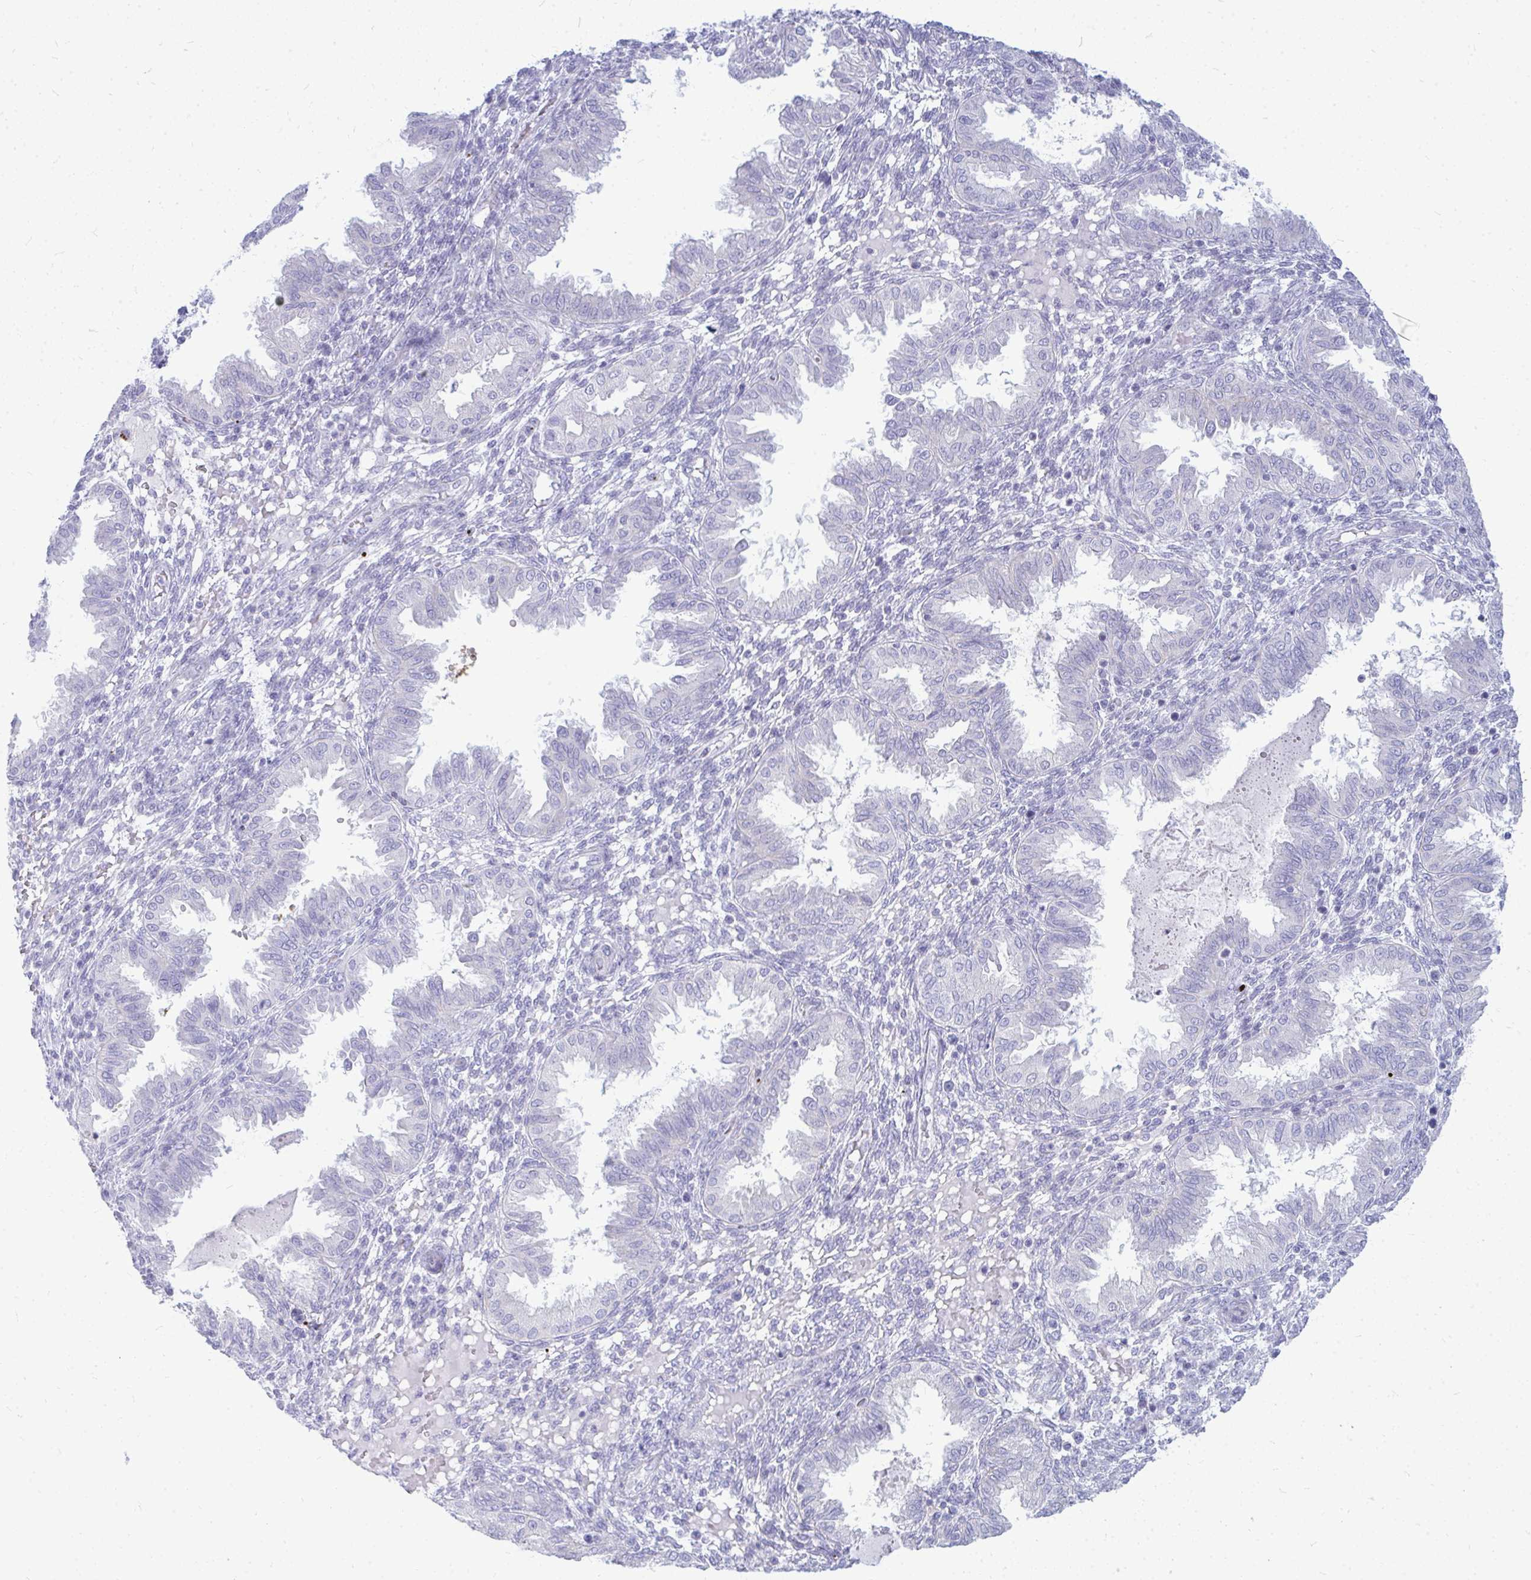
{"staining": {"intensity": "negative", "quantity": "none", "location": "none"}, "tissue": "endometrium", "cell_type": "Cells in endometrial stroma", "image_type": "normal", "snomed": [{"axis": "morphology", "description": "Normal tissue, NOS"}, {"axis": "topography", "description": "Endometrium"}], "caption": "This is an immunohistochemistry (IHC) image of benign human endometrium. There is no positivity in cells in endometrial stroma.", "gene": "TSPEAR", "patient": {"sex": "female", "age": 33}}